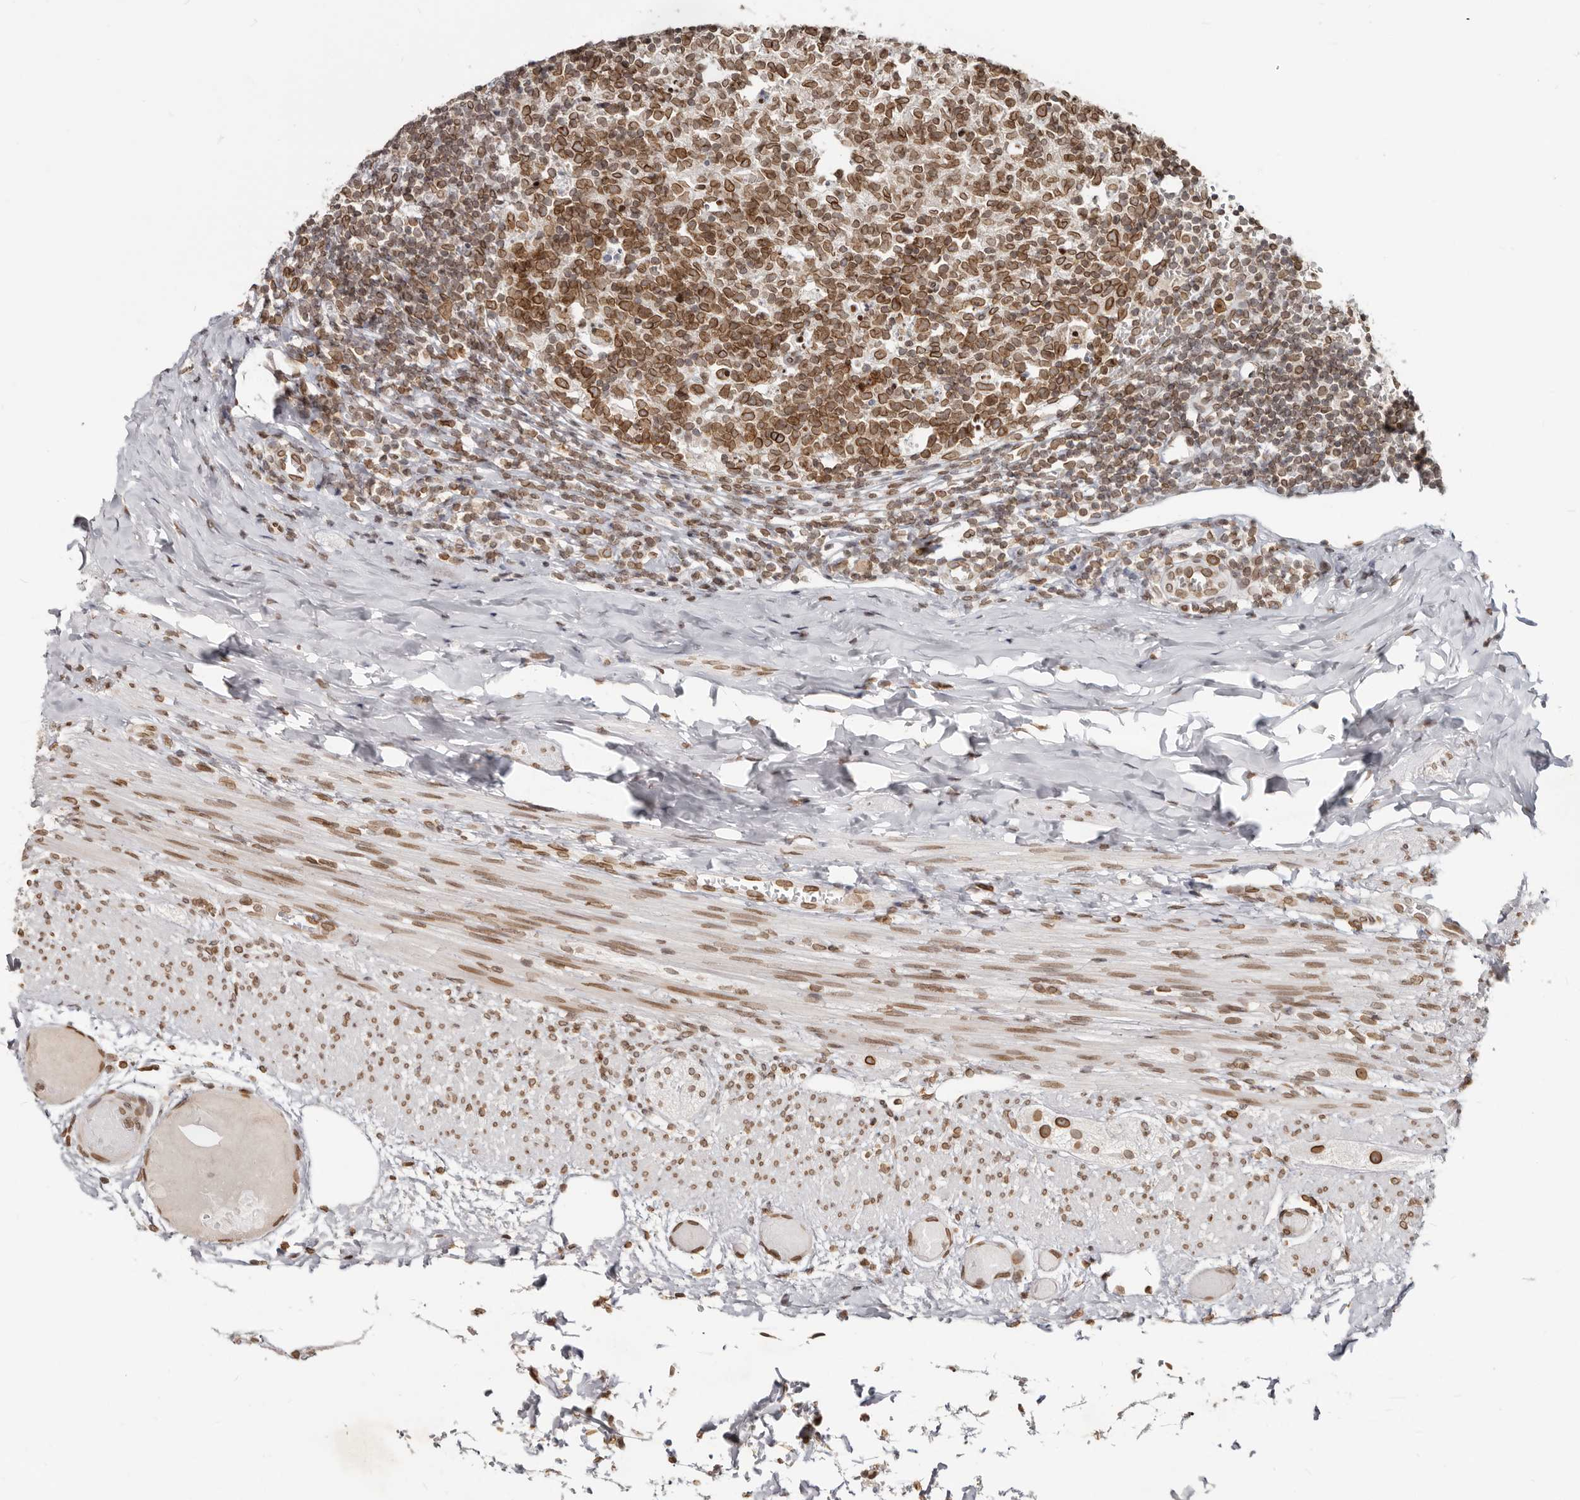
{"staining": {"intensity": "strong", "quantity": ">75%", "location": "cytoplasmic/membranous,nuclear"}, "tissue": "appendix", "cell_type": "Glandular cells", "image_type": "normal", "snomed": [{"axis": "morphology", "description": "Normal tissue, NOS"}, {"axis": "topography", "description": "Appendix"}], "caption": "Appendix stained with a brown dye shows strong cytoplasmic/membranous,nuclear positive expression in about >75% of glandular cells.", "gene": "NUP153", "patient": {"sex": "male", "age": 8}}